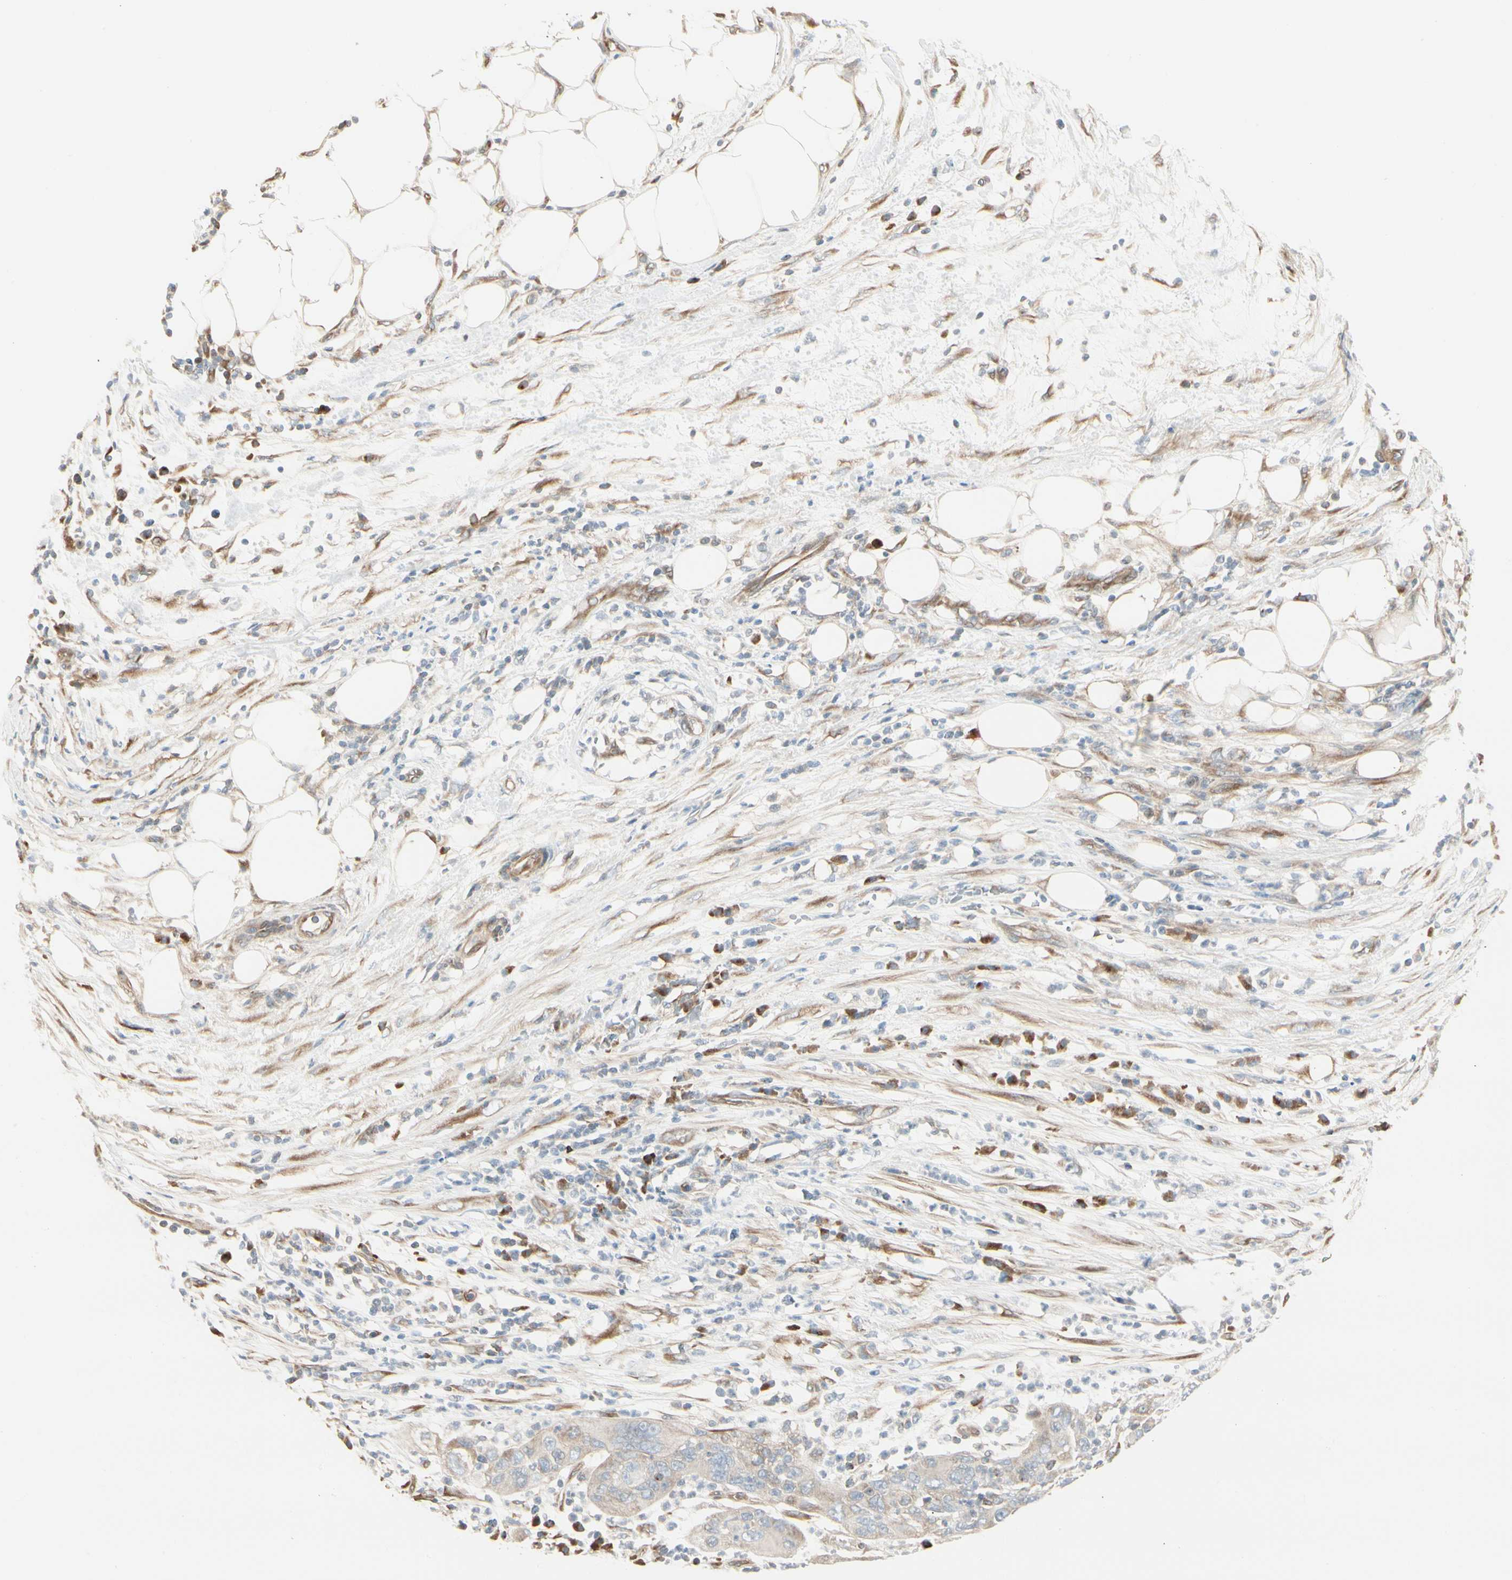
{"staining": {"intensity": "weak", "quantity": ">75%", "location": "cytoplasmic/membranous"}, "tissue": "pancreatic cancer", "cell_type": "Tumor cells", "image_type": "cancer", "snomed": [{"axis": "morphology", "description": "Adenocarcinoma, NOS"}, {"axis": "topography", "description": "Pancreas"}], "caption": "The image exhibits a brown stain indicating the presence of a protein in the cytoplasmic/membranous of tumor cells in pancreatic cancer (adenocarcinoma).", "gene": "NUCB2", "patient": {"sex": "female", "age": 78}}